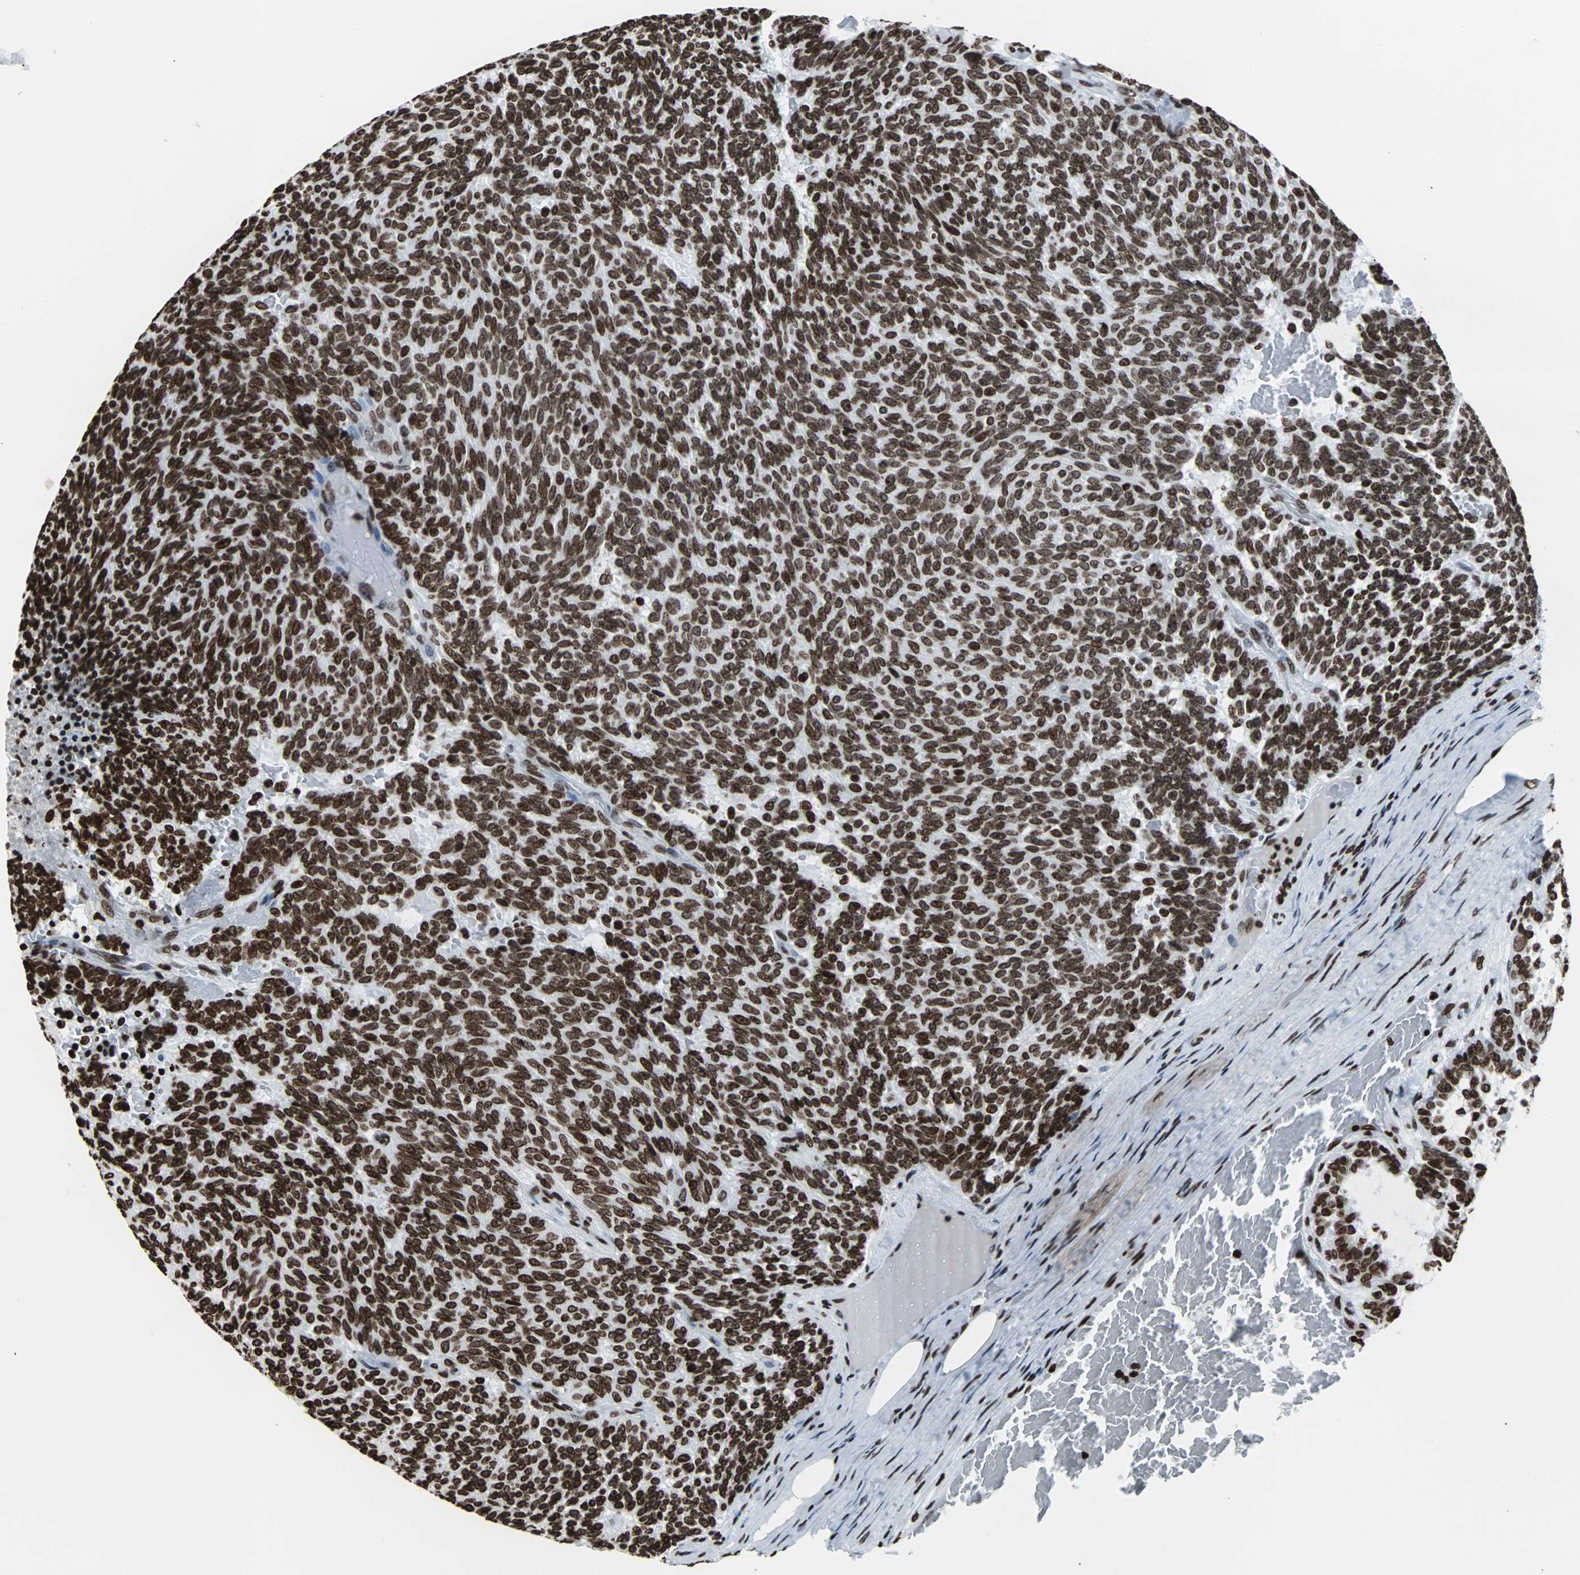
{"staining": {"intensity": "strong", "quantity": ">75%", "location": "nuclear"}, "tissue": "carcinoid", "cell_type": "Tumor cells", "image_type": "cancer", "snomed": [{"axis": "morphology", "description": "Carcinoid, malignant, NOS"}, {"axis": "topography", "description": "Pancreas"}], "caption": "Immunohistochemical staining of malignant carcinoid shows high levels of strong nuclear protein staining in approximately >75% of tumor cells.", "gene": "H2BC18", "patient": {"sex": "female", "age": 54}}